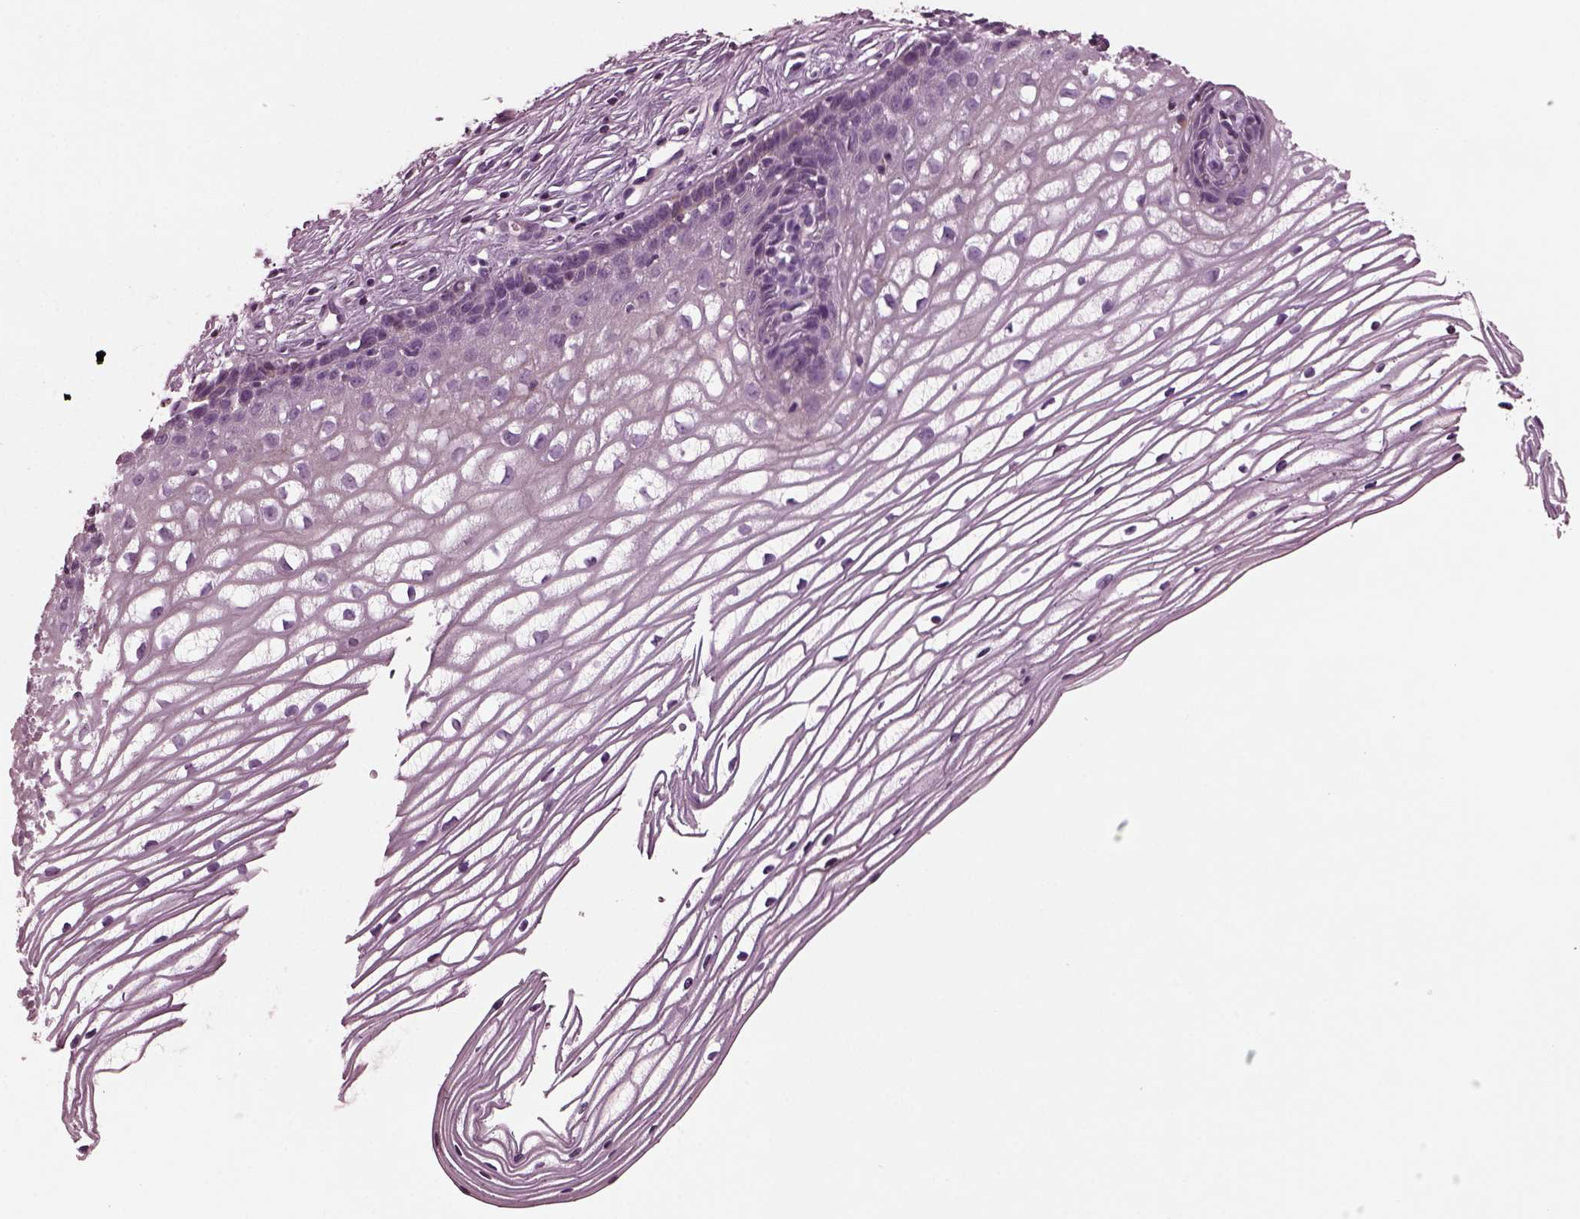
{"staining": {"intensity": "negative", "quantity": "none", "location": "none"}, "tissue": "cervix", "cell_type": "Glandular cells", "image_type": "normal", "snomed": [{"axis": "morphology", "description": "Normal tissue, NOS"}, {"axis": "topography", "description": "Cervix"}], "caption": "This is a photomicrograph of IHC staining of benign cervix, which shows no expression in glandular cells.", "gene": "GDF11", "patient": {"sex": "female", "age": 40}}